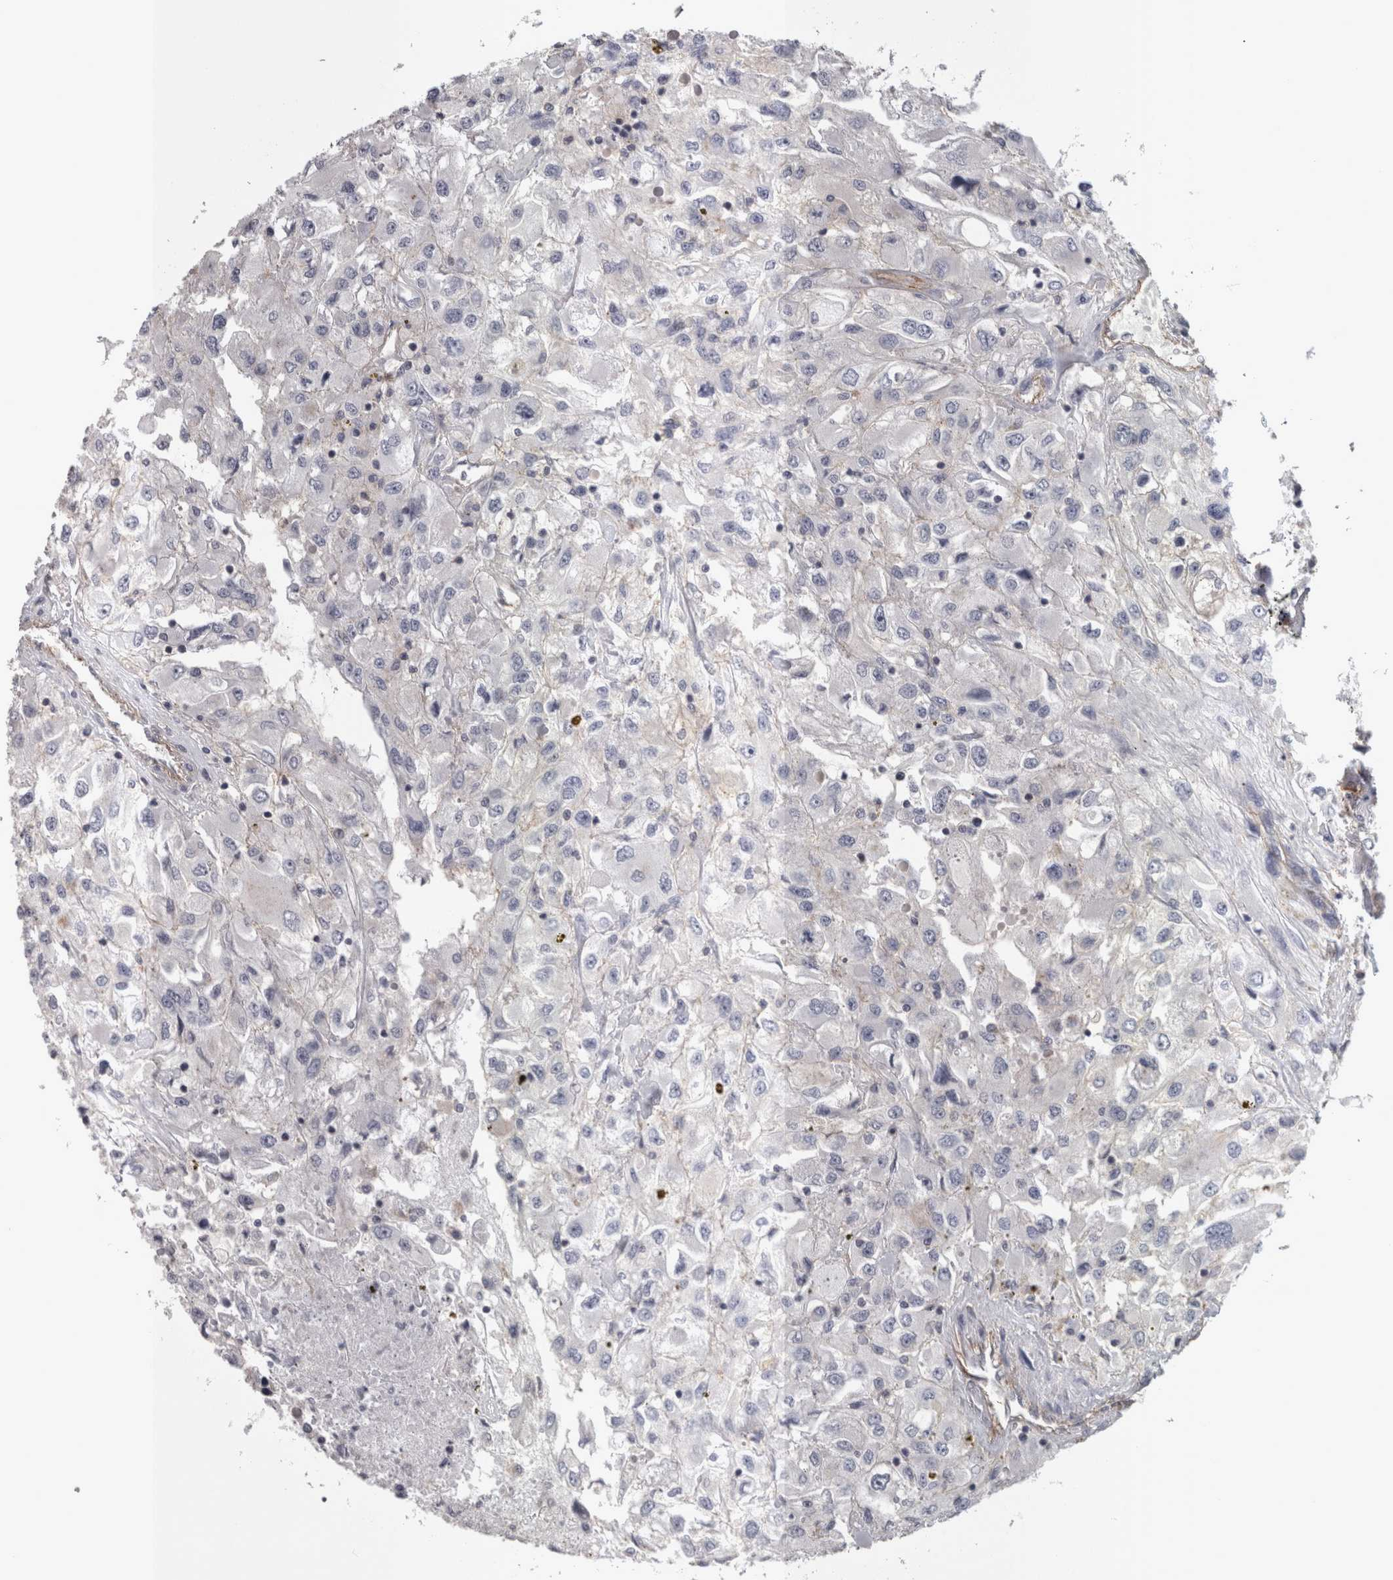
{"staining": {"intensity": "negative", "quantity": "none", "location": "none"}, "tissue": "renal cancer", "cell_type": "Tumor cells", "image_type": "cancer", "snomed": [{"axis": "morphology", "description": "Adenocarcinoma, NOS"}, {"axis": "topography", "description": "Kidney"}], "caption": "Human renal adenocarcinoma stained for a protein using immunohistochemistry (IHC) exhibits no positivity in tumor cells.", "gene": "LYZL6", "patient": {"sex": "female", "age": 52}}